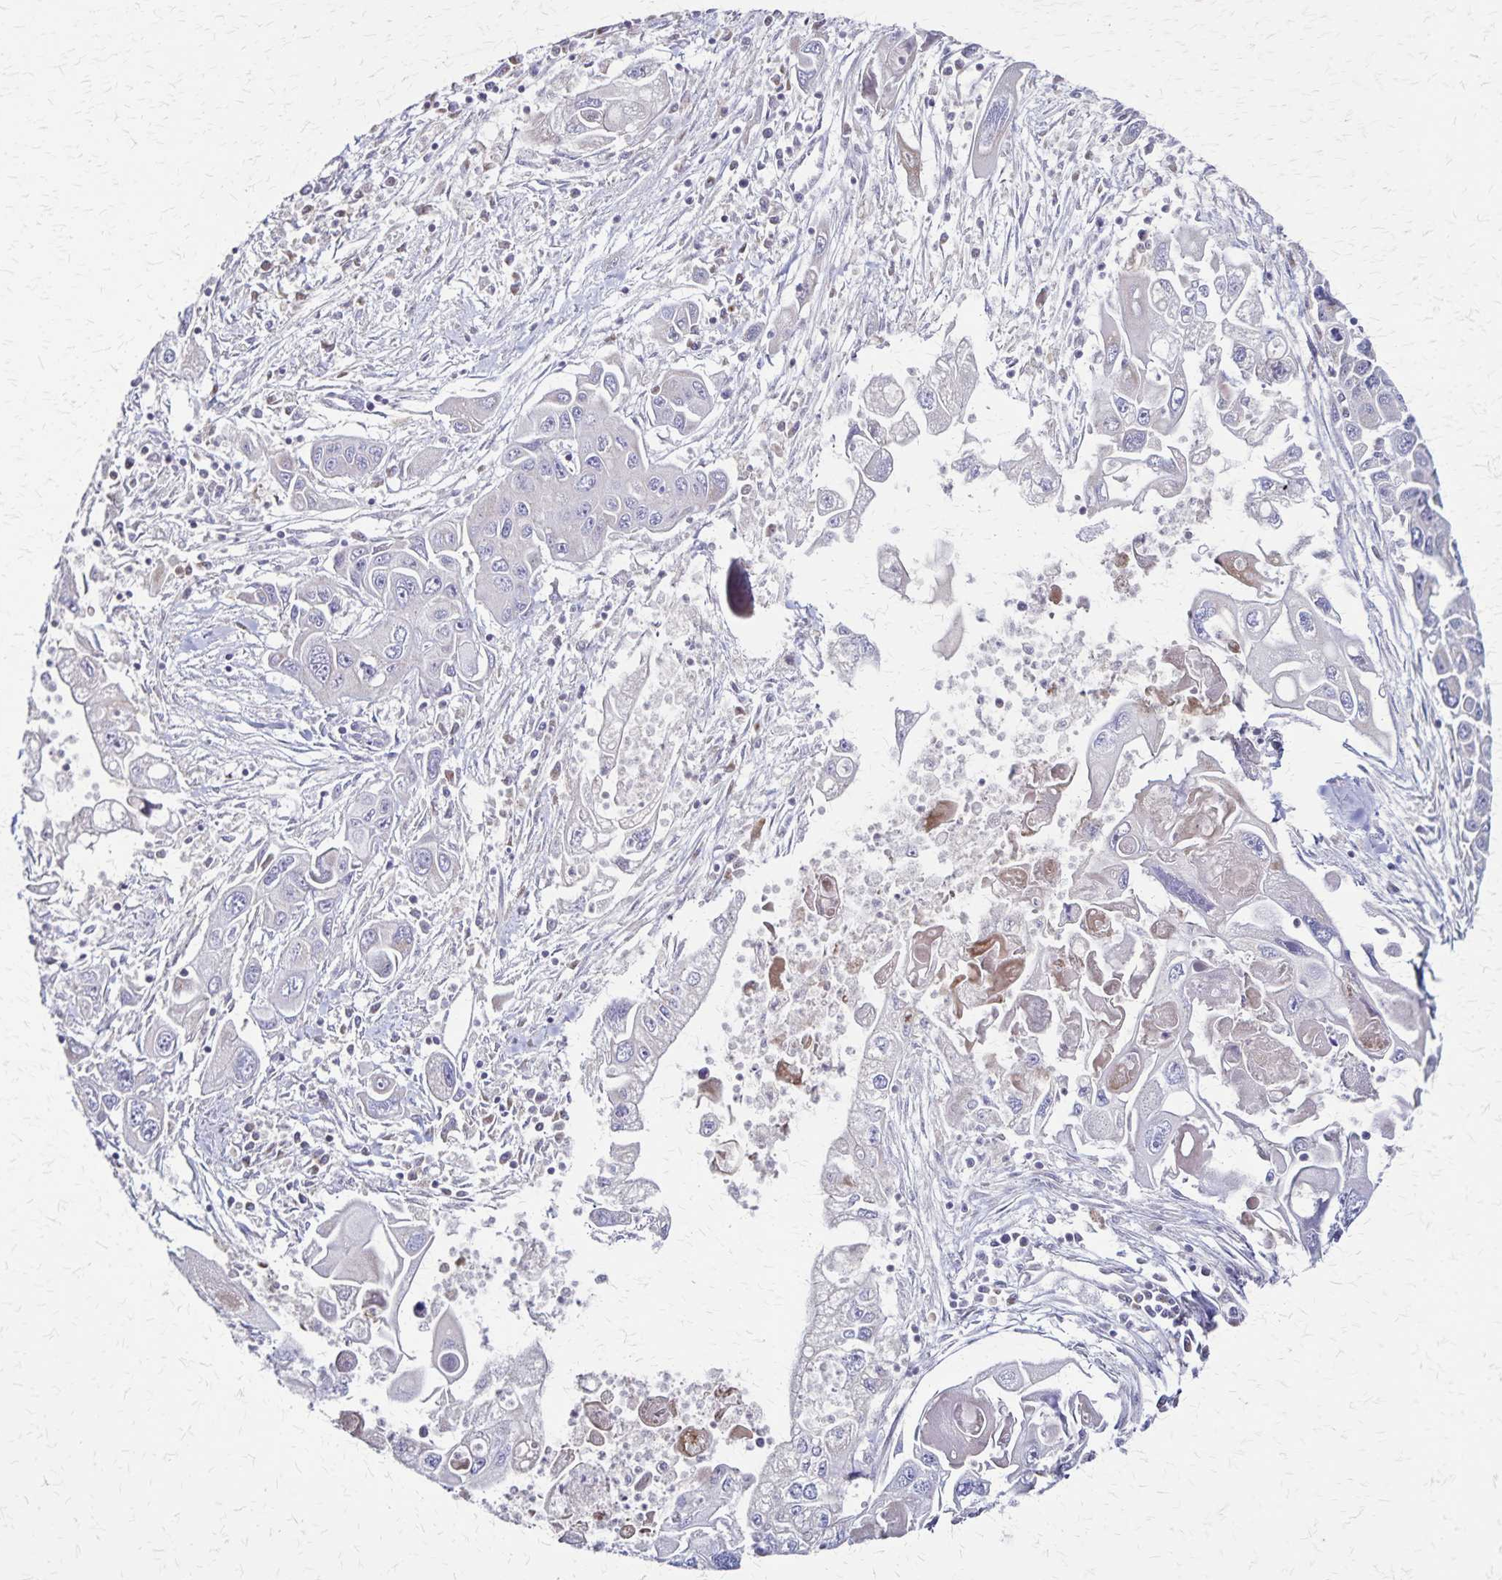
{"staining": {"intensity": "negative", "quantity": "none", "location": "none"}, "tissue": "pancreatic cancer", "cell_type": "Tumor cells", "image_type": "cancer", "snomed": [{"axis": "morphology", "description": "Adenocarcinoma, NOS"}, {"axis": "topography", "description": "Pancreas"}], "caption": "High magnification brightfield microscopy of pancreatic adenocarcinoma stained with DAB (3,3'-diaminobenzidine) (brown) and counterstained with hematoxylin (blue): tumor cells show no significant staining. Brightfield microscopy of IHC stained with DAB (brown) and hematoxylin (blue), captured at high magnification.", "gene": "NFS1", "patient": {"sex": "male", "age": 70}}